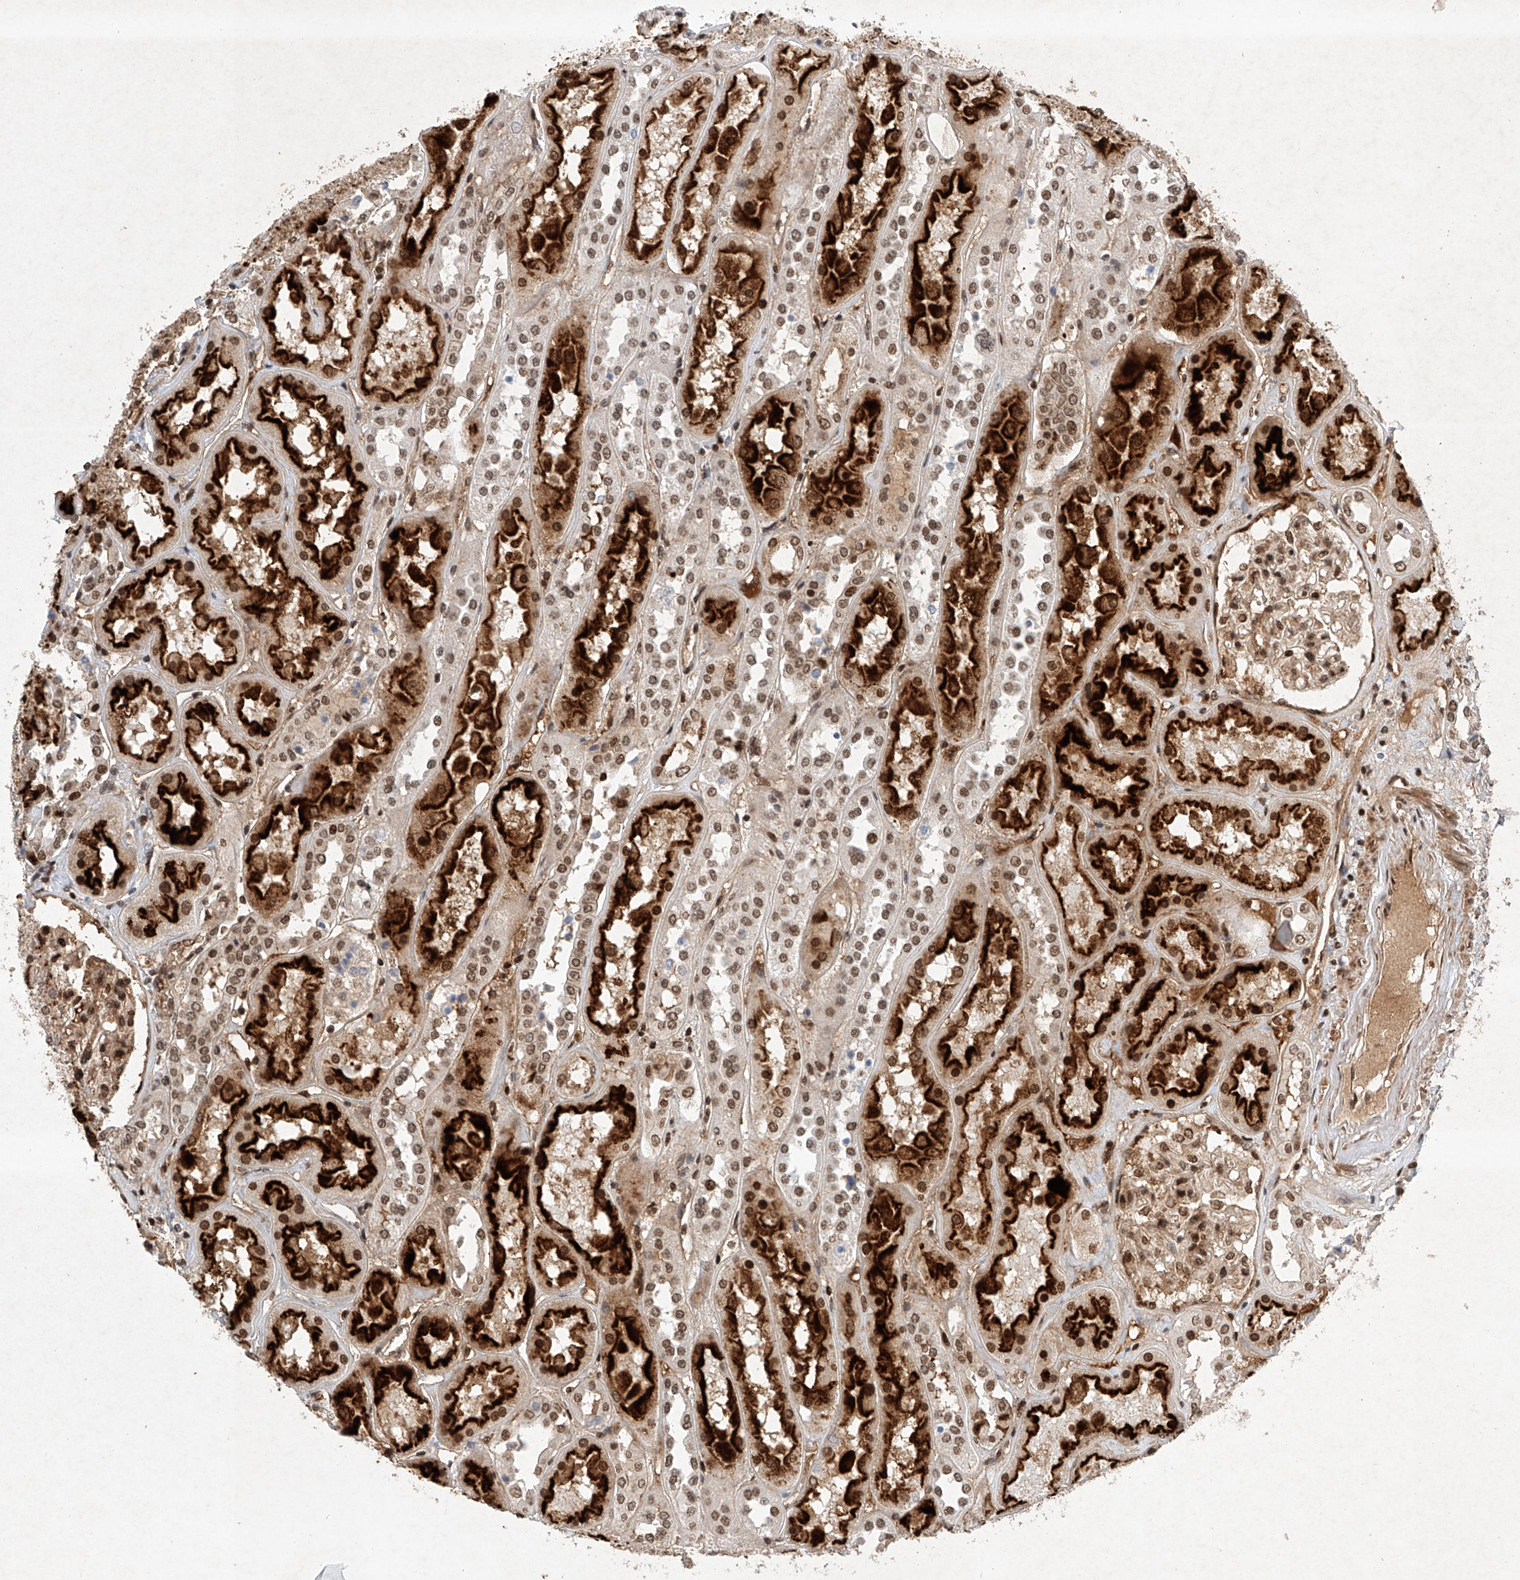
{"staining": {"intensity": "moderate", "quantity": ">75%", "location": "nuclear"}, "tissue": "kidney", "cell_type": "Cells in glomeruli", "image_type": "normal", "snomed": [{"axis": "morphology", "description": "Normal tissue, NOS"}, {"axis": "topography", "description": "Kidney"}], "caption": "A high-resolution photomicrograph shows IHC staining of normal kidney, which displays moderate nuclear staining in about >75% of cells in glomeruli.", "gene": "ZNF470", "patient": {"sex": "male", "age": 70}}